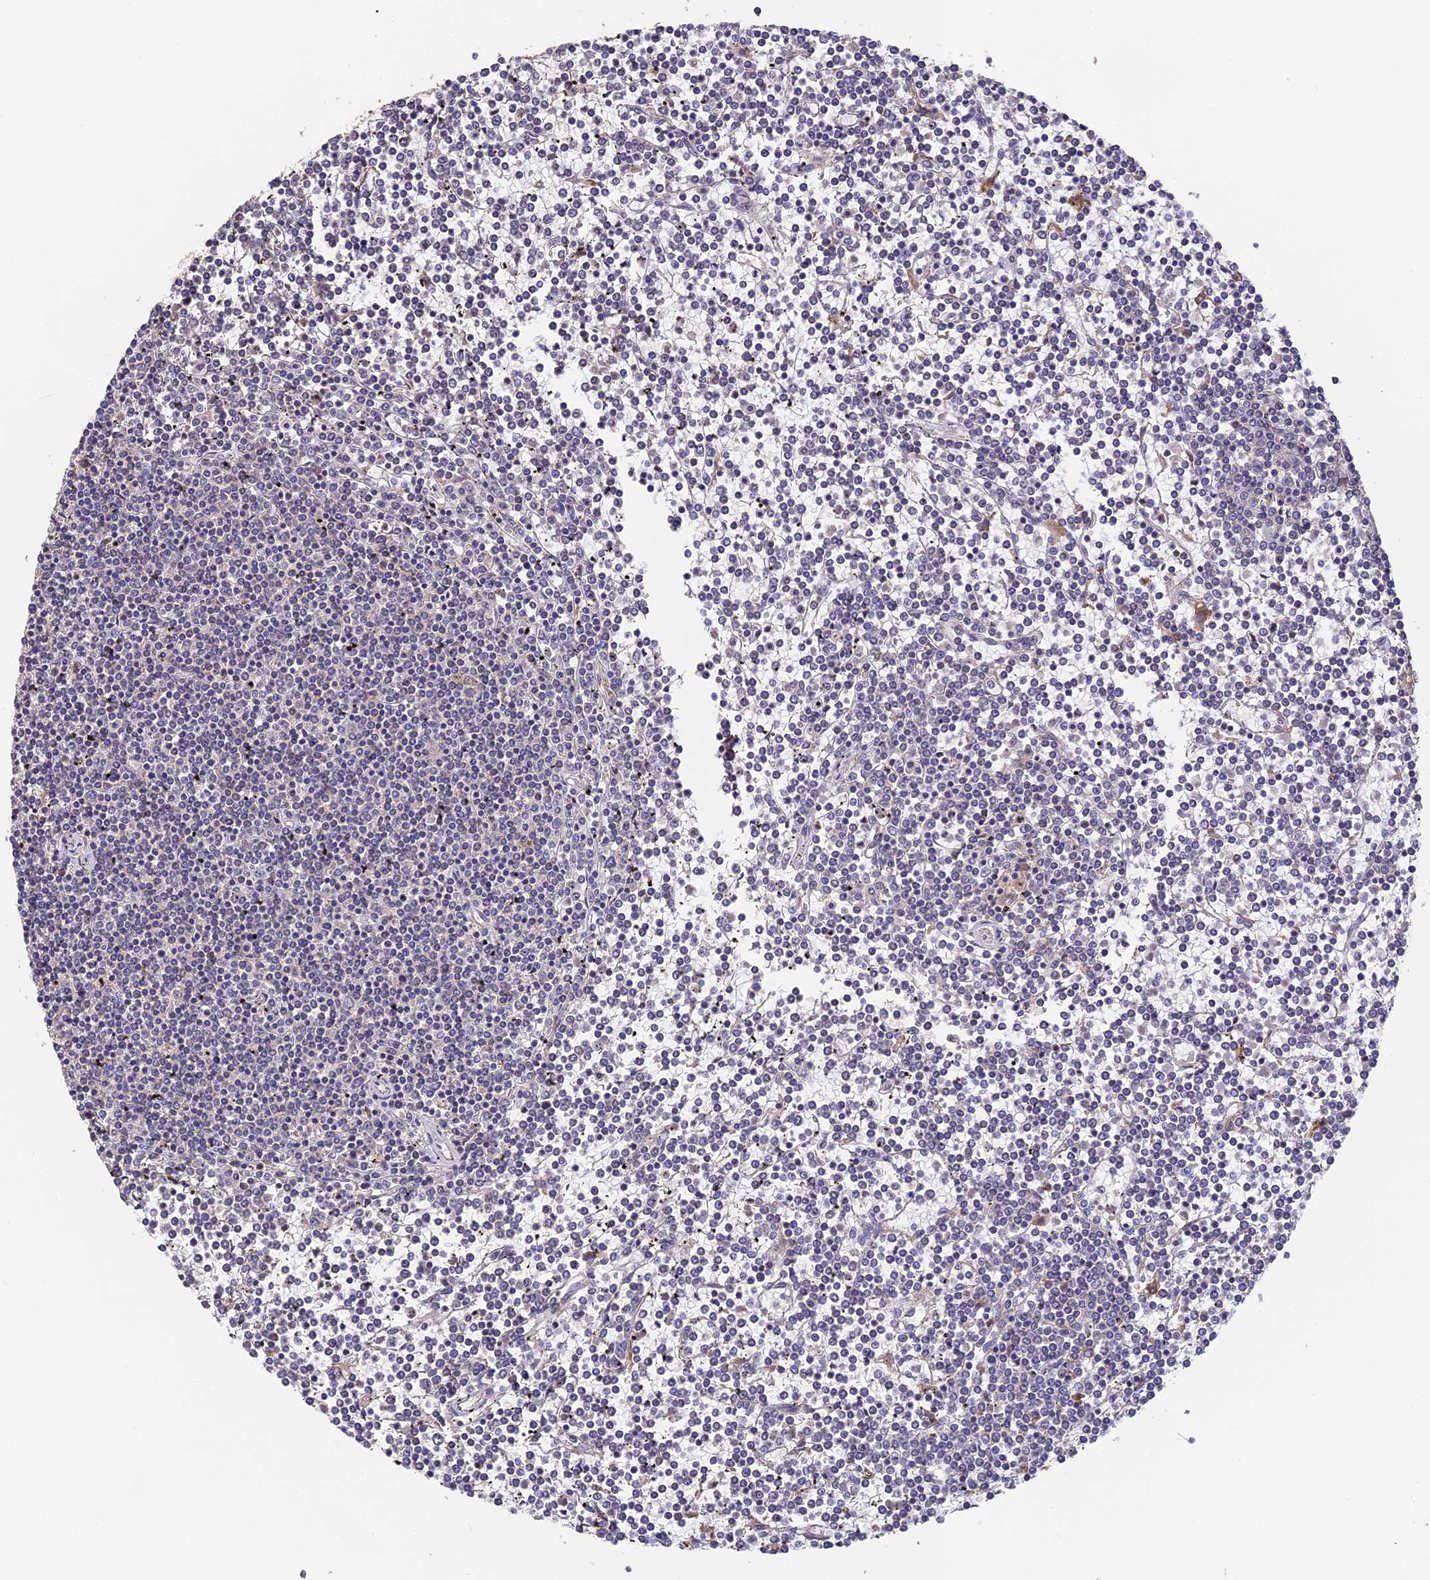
{"staining": {"intensity": "negative", "quantity": "none", "location": "none"}, "tissue": "lymphoma", "cell_type": "Tumor cells", "image_type": "cancer", "snomed": [{"axis": "morphology", "description": "Malignant lymphoma, non-Hodgkin's type, Low grade"}, {"axis": "topography", "description": "Spleen"}], "caption": "IHC of lymphoma exhibits no expression in tumor cells.", "gene": "YAE1", "patient": {"sex": "female", "age": 19}}